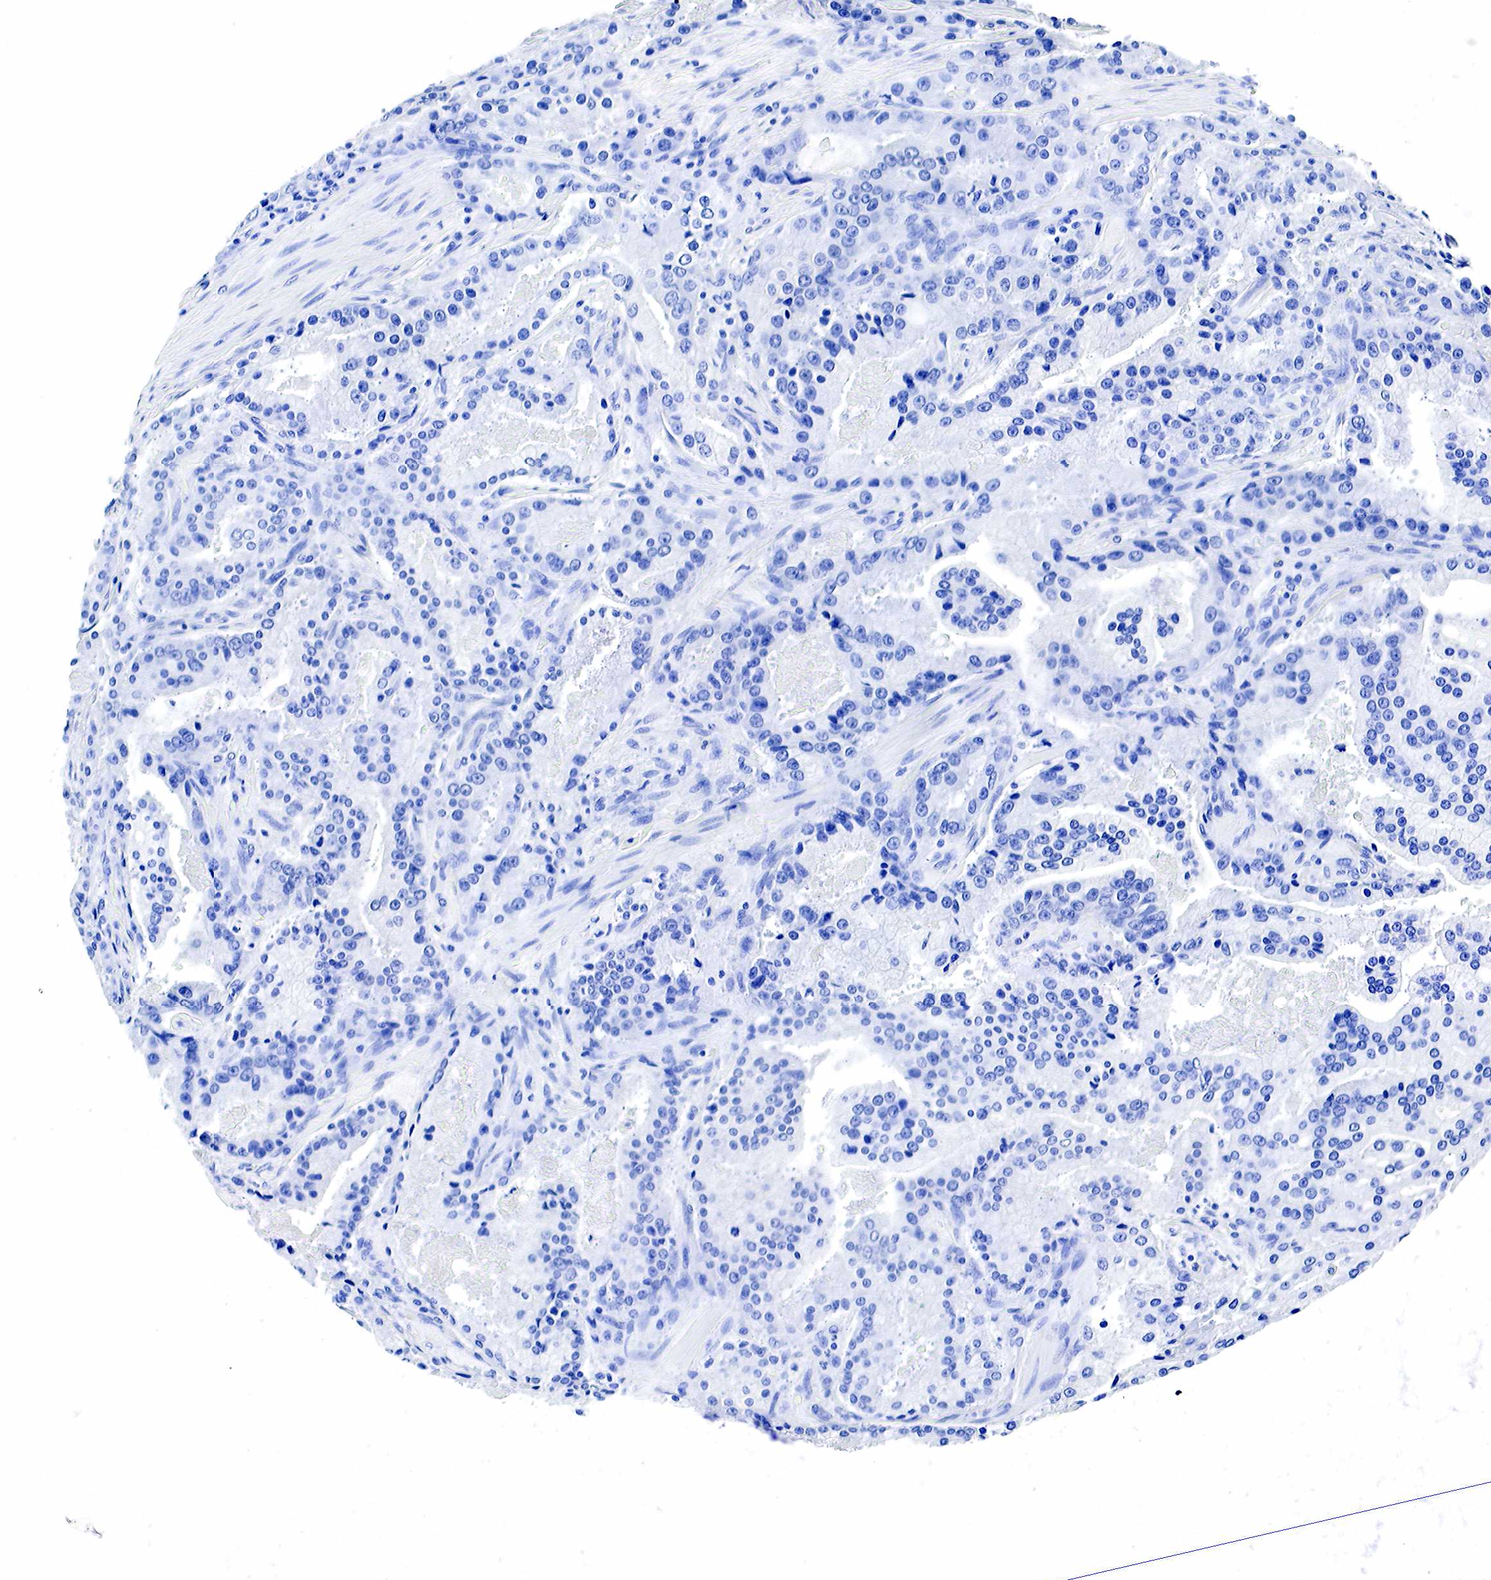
{"staining": {"intensity": "negative", "quantity": "none", "location": "none"}, "tissue": "prostate cancer", "cell_type": "Tumor cells", "image_type": "cancer", "snomed": [{"axis": "morphology", "description": "Adenocarcinoma, Medium grade"}, {"axis": "topography", "description": "Prostate"}], "caption": "The photomicrograph demonstrates no staining of tumor cells in prostate cancer. The staining is performed using DAB brown chromogen with nuclei counter-stained in using hematoxylin.", "gene": "GAST", "patient": {"sex": "male", "age": 72}}